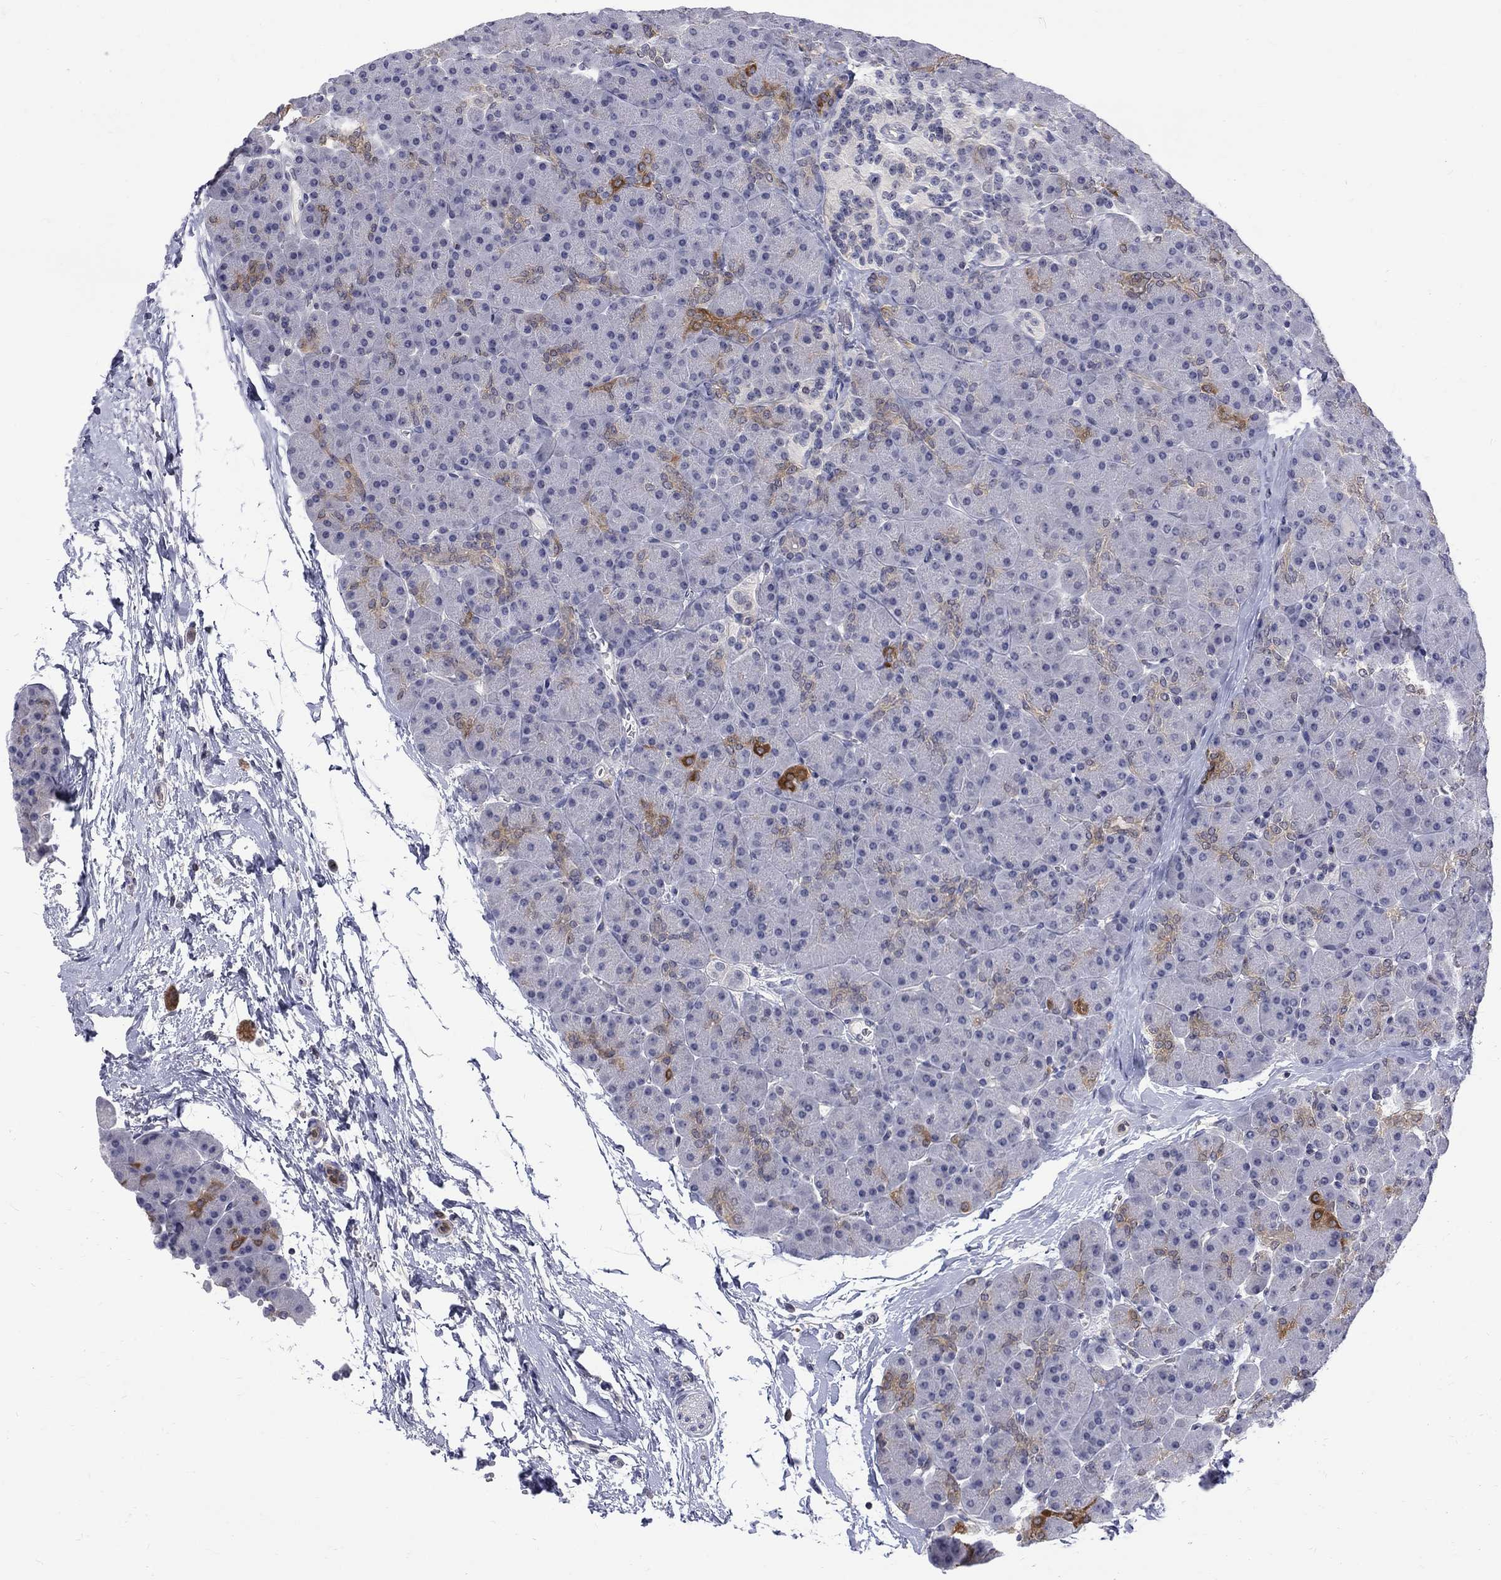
{"staining": {"intensity": "moderate", "quantity": "<25%", "location": "cytoplasmic/membranous"}, "tissue": "pancreas", "cell_type": "Exocrine glandular cells", "image_type": "normal", "snomed": [{"axis": "morphology", "description": "Normal tissue, NOS"}, {"axis": "topography", "description": "Pancreas"}], "caption": "An IHC image of normal tissue is shown. Protein staining in brown labels moderate cytoplasmic/membranous positivity in pancreas within exocrine glandular cells. (brown staining indicates protein expression, while blue staining denotes nuclei).", "gene": "HKDC1", "patient": {"sex": "female", "age": 44}}